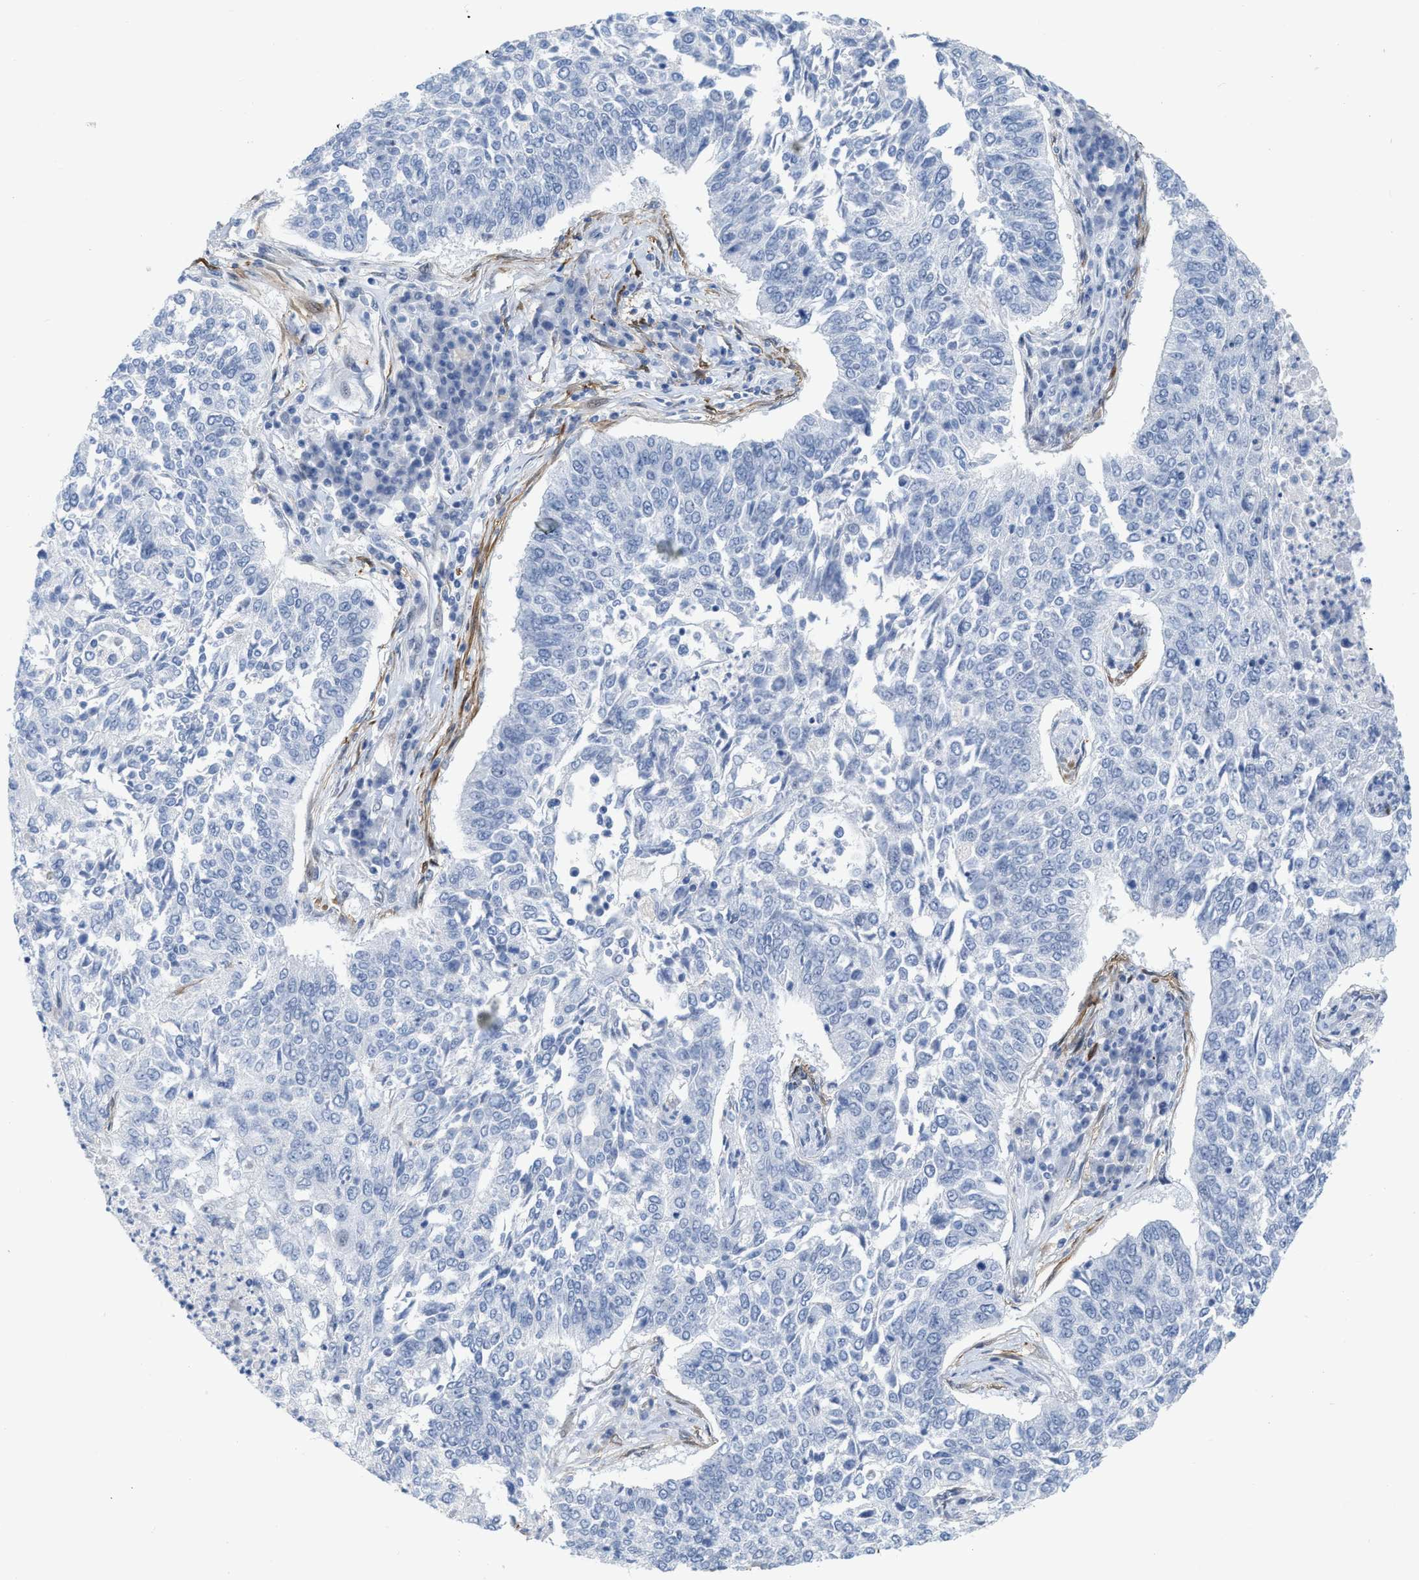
{"staining": {"intensity": "negative", "quantity": "none", "location": "none"}, "tissue": "lung cancer", "cell_type": "Tumor cells", "image_type": "cancer", "snomed": [{"axis": "morphology", "description": "Normal tissue, NOS"}, {"axis": "morphology", "description": "Squamous cell carcinoma, NOS"}, {"axis": "topography", "description": "Cartilage tissue"}, {"axis": "topography", "description": "Bronchus"}, {"axis": "topography", "description": "Lung"}], "caption": "Photomicrograph shows no protein positivity in tumor cells of lung cancer (squamous cell carcinoma) tissue. The staining is performed using DAB brown chromogen with nuclei counter-stained in using hematoxylin.", "gene": "TAGLN", "patient": {"sex": "female", "age": 49}}